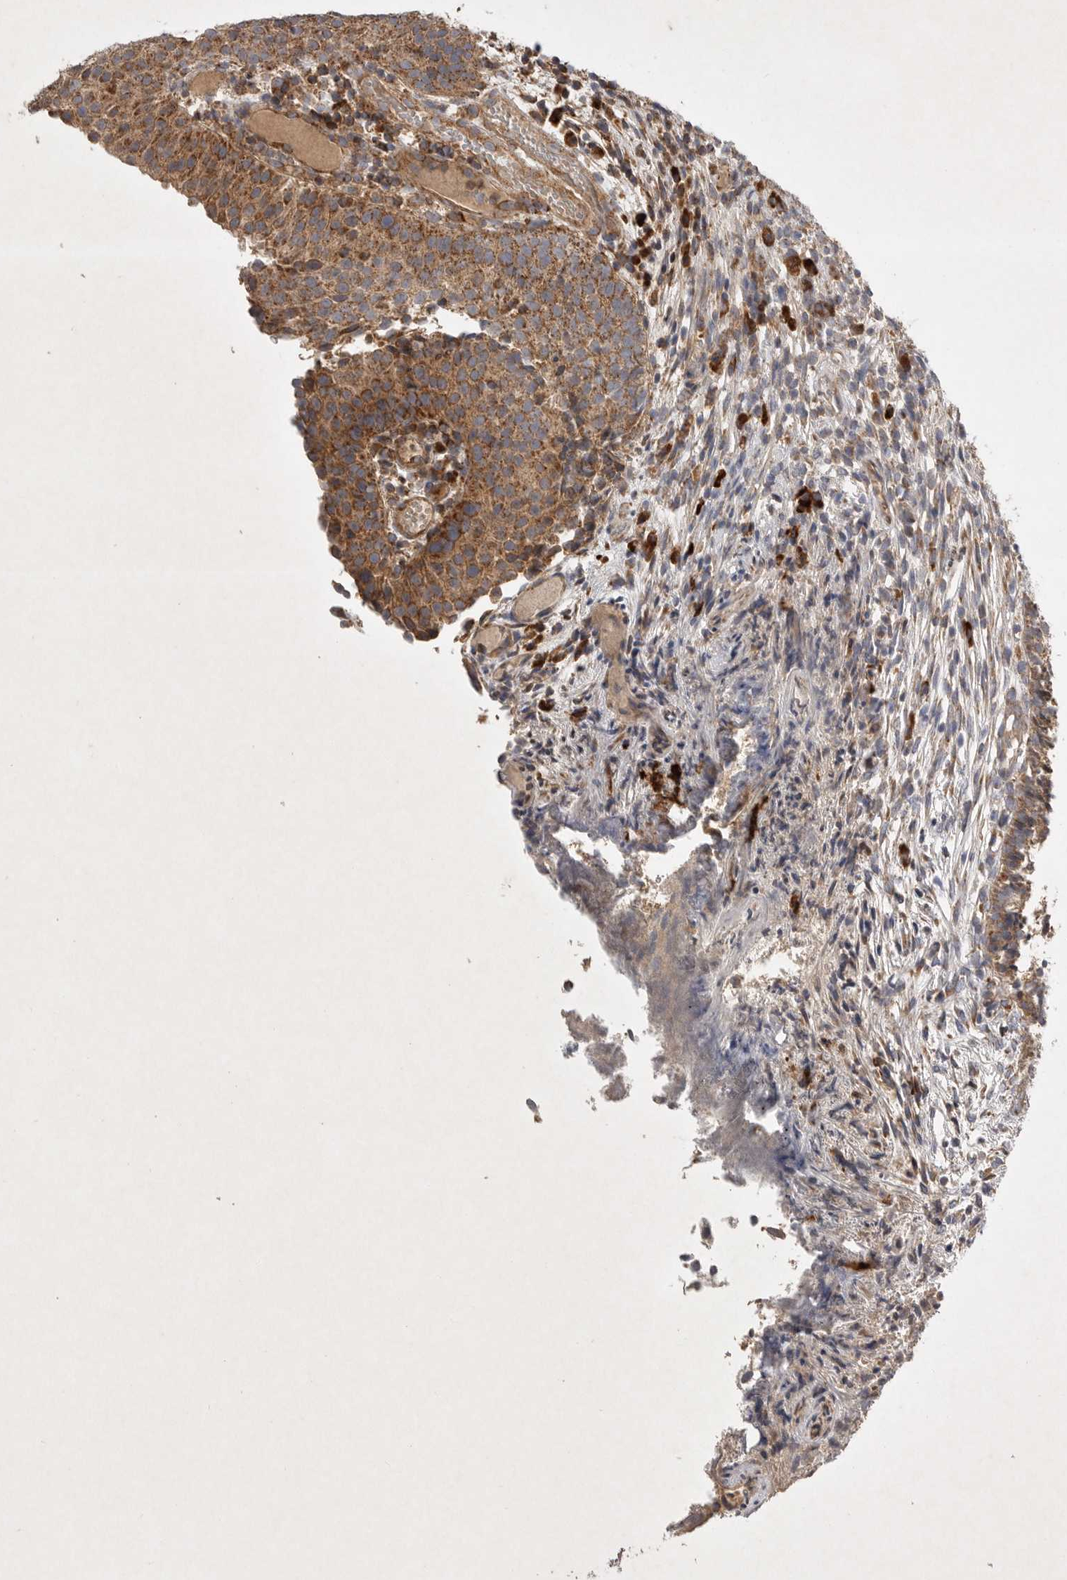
{"staining": {"intensity": "moderate", "quantity": ">75%", "location": "cytoplasmic/membranous"}, "tissue": "urothelial cancer", "cell_type": "Tumor cells", "image_type": "cancer", "snomed": [{"axis": "morphology", "description": "Urothelial carcinoma, Low grade"}, {"axis": "topography", "description": "Urinary bladder"}], "caption": "Moderate cytoplasmic/membranous protein expression is appreciated in about >75% of tumor cells in urothelial cancer.", "gene": "KIF21B", "patient": {"sex": "male", "age": 86}}